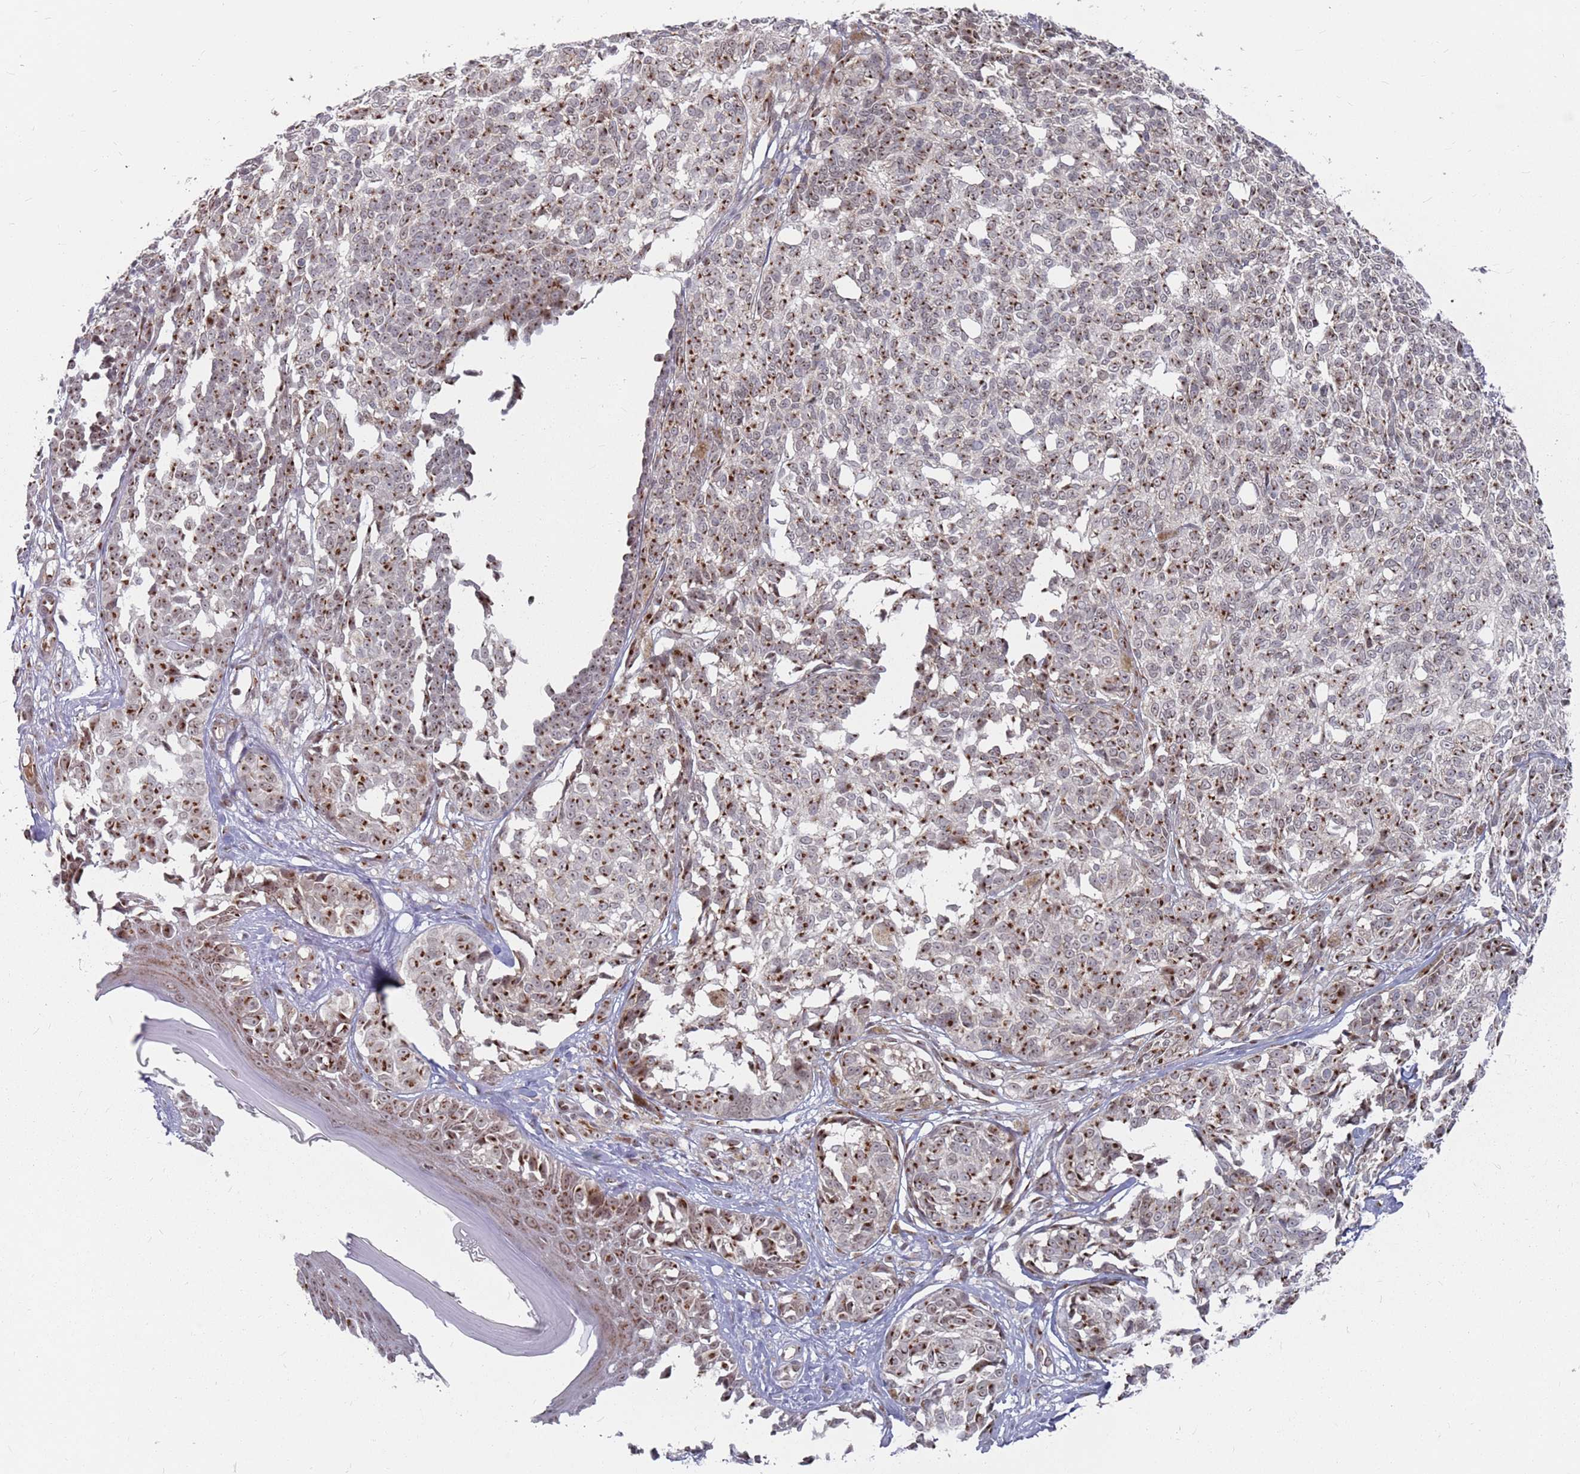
{"staining": {"intensity": "strong", "quantity": "25%-75%", "location": "cytoplasmic/membranous"}, "tissue": "melanoma", "cell_type": "Tumor cells", "image_type": "cancer", "snomed": [{"axis": "morphology", "description": "Malignant melanoma, NOS"}, {"axis": "topography", "description": "Skin of upper extremity"}], "caption": "Protein expression by IHC shows strong cytoplasmic/membranous expression in about 25%-75% of tumor cells in malignant melanoma. (brown staining indicates protein expression, while blue staining denotes nuclei).", "gene": "FMO4", "patient": {"sex": "male", "age": 40}}